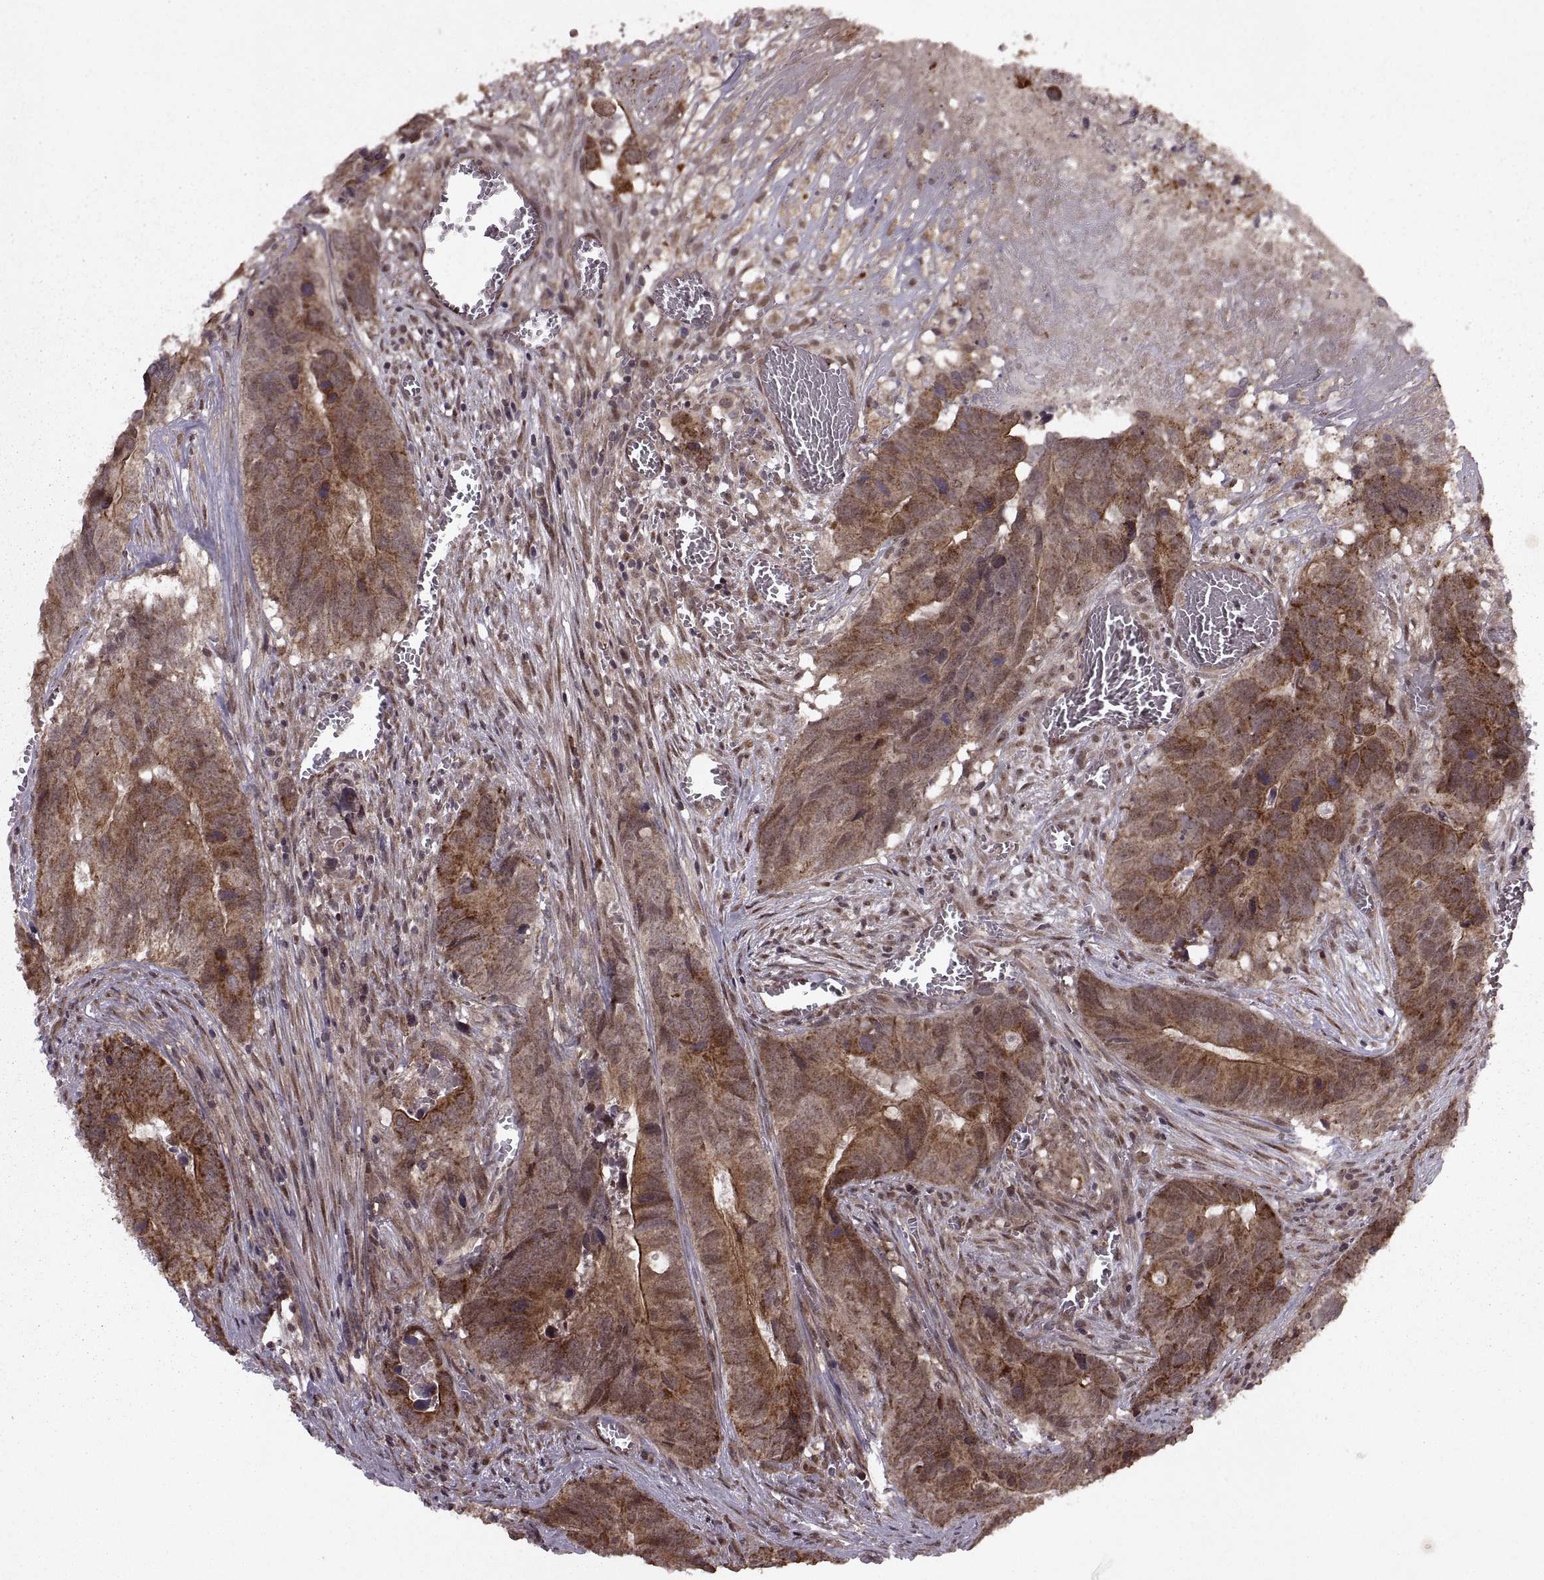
{"staining": {"intensity": "moderate", "quantity": ">75%", "location": "cytoplasmic/membranous"}, "tissue": "colorectal cancer", "cell_type": "Tumor cells", "image_type": "cancer", "snomed": [{"axis": "morphology", "description": "Adenocarcinoma, NOS"}, {"axis": "topography", "description": "Colon"}], "caption": "A medium amount of moderate cytoplasmic/membranous staining is appreciated in approximately >75% of tumor cells in adenocarcinoma (colorectal) tissue.", "gene": "PTOV1", "patient": {"sex": "female", "age": 82}}